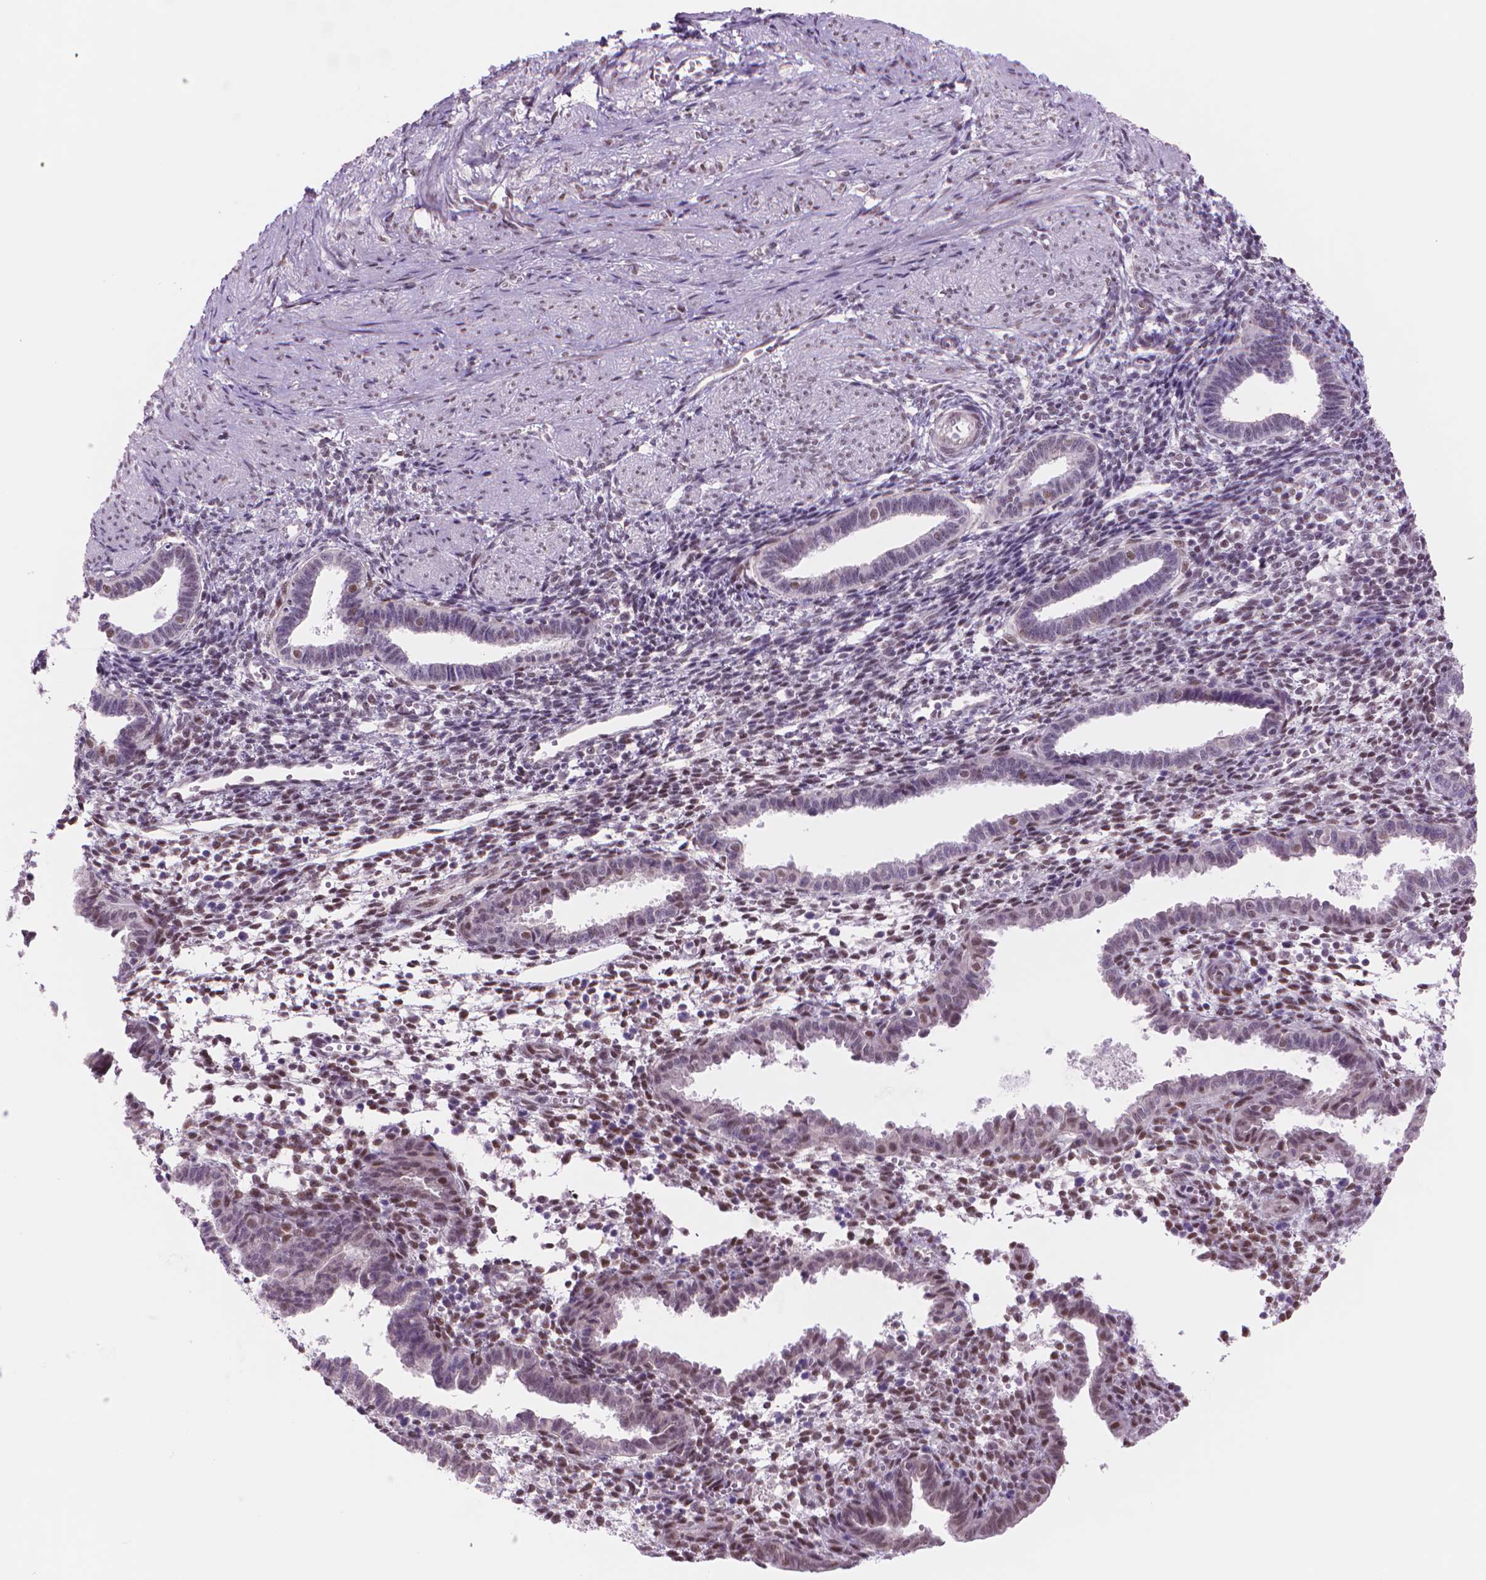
{"staining": {"intensity": "moderate", "quantity": "<25%", "location": "nuclear"}, "tissue": "endometrium", "cell_type": "Cells in endometrial stroma", "image_type": "normal", "snomed": [{"axis": "morphology", "description": "Normal tissue, NOS"}, {"axis": "topography", "description": "Endometrium"}], "caption": "Immunohistochemistry (IHC) micrograph of benign endometrium stained for a protein (brown), which demonstrates low levels of moderate nuclear expression in about <25% of cells in endometrial stroma.", "gene": "POLR3D", "patient": {"sex": "female", "age": 37}}